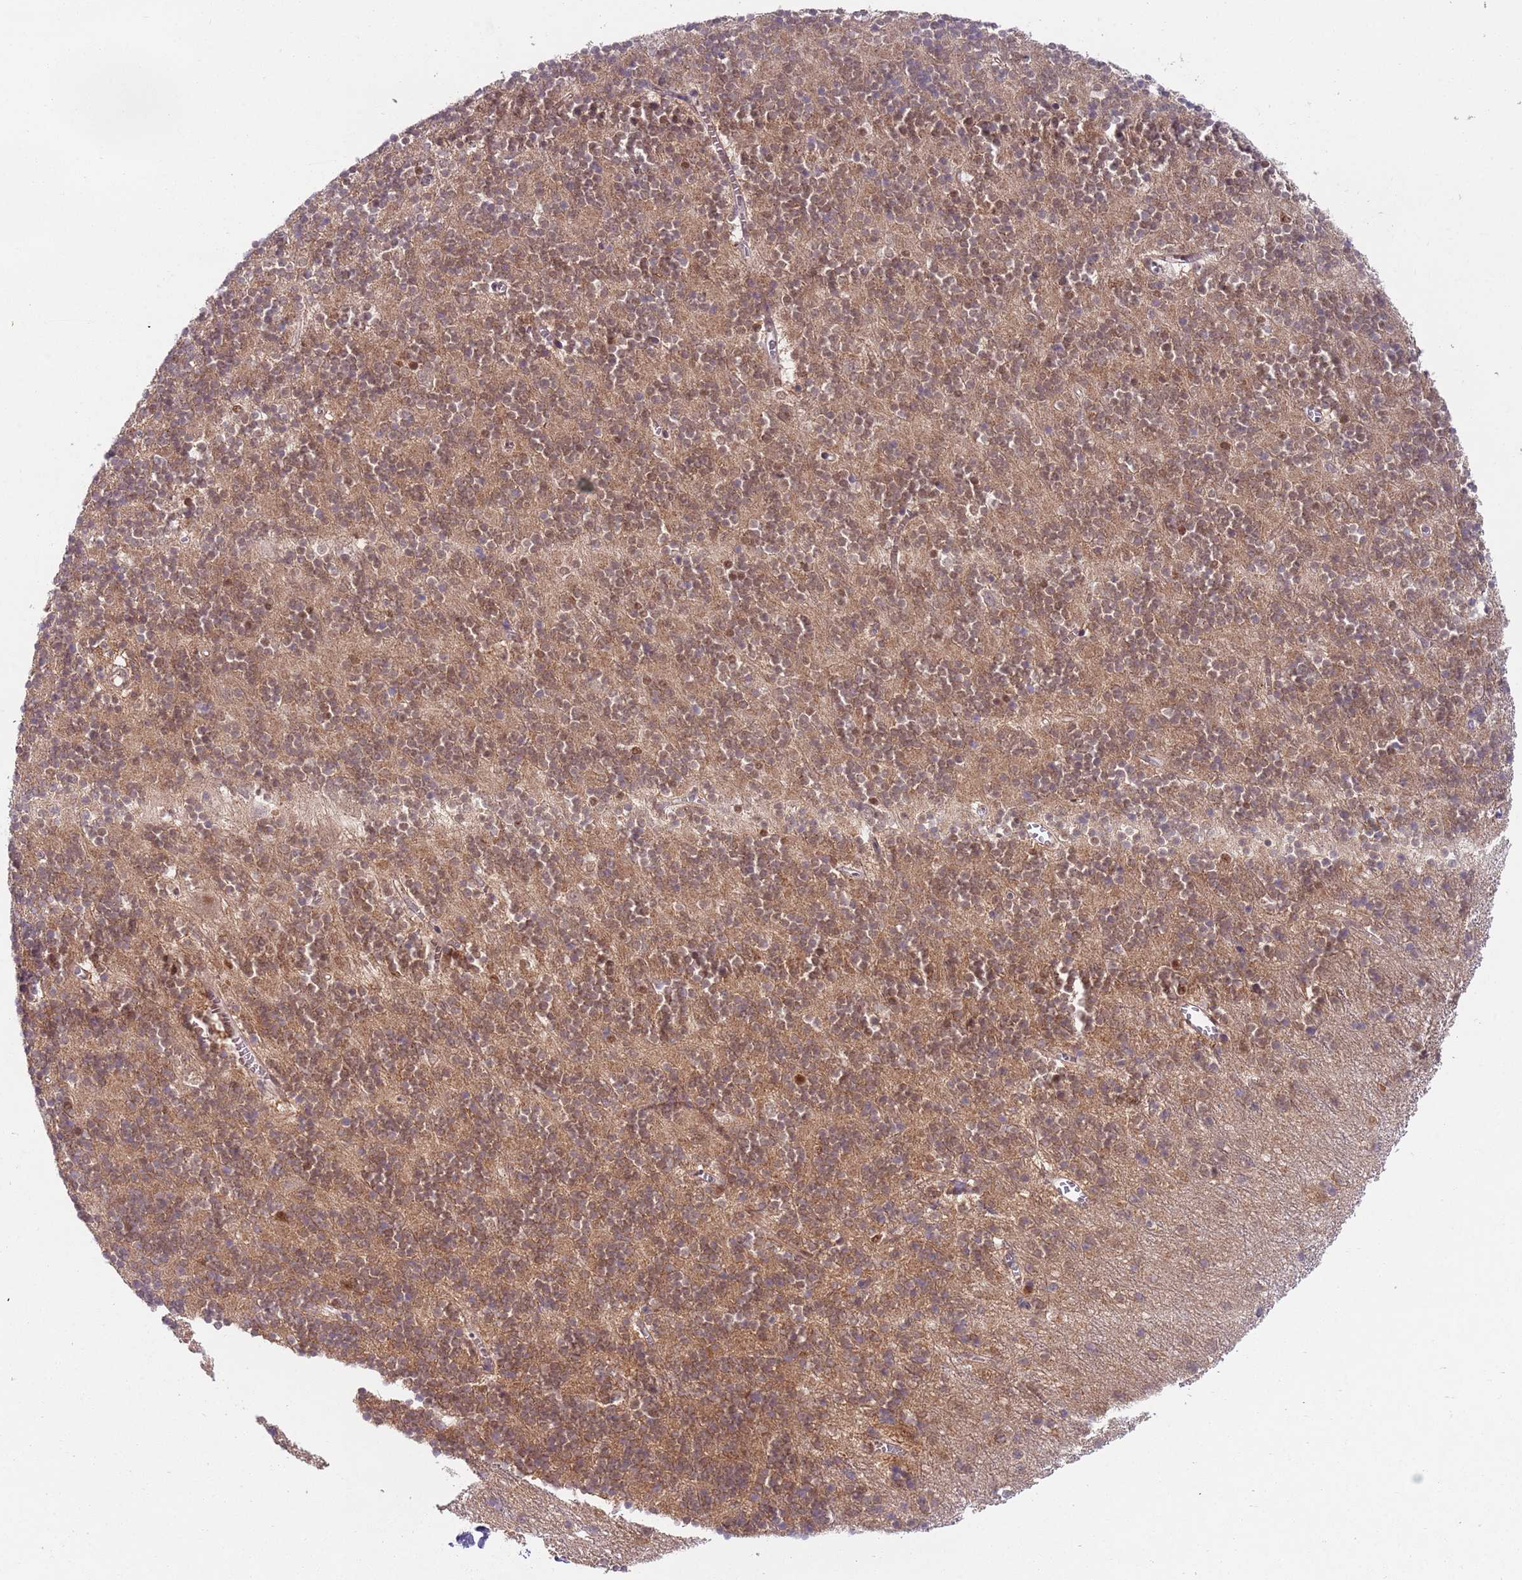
{"staining": {"intensity": "moderate", "quantity": ">75%", "location": "cytoplasmic/membranous,nuclear"}, "tissue": "cerebellum", "cell_type": "Cells in granular layer", "image_type": "normal", "snomed": [{"axis": "morphology", "description": "Normal tissue, NOS"}, {"axis": "topography", "description": "Cerebellum"}], "caption": "Immunohistochemical staining of benign cerebellum shows medium levels of moderate cytoplasmic/membranous,nuclear expression in approximately >75% of cells in granular layer. (DAB (3,3'-diaminobenzidine) = brown stain, brightfield microscopy at high magnification).", "gene": "RMND5B", "patient": {"sex": "male", "age": 54}}